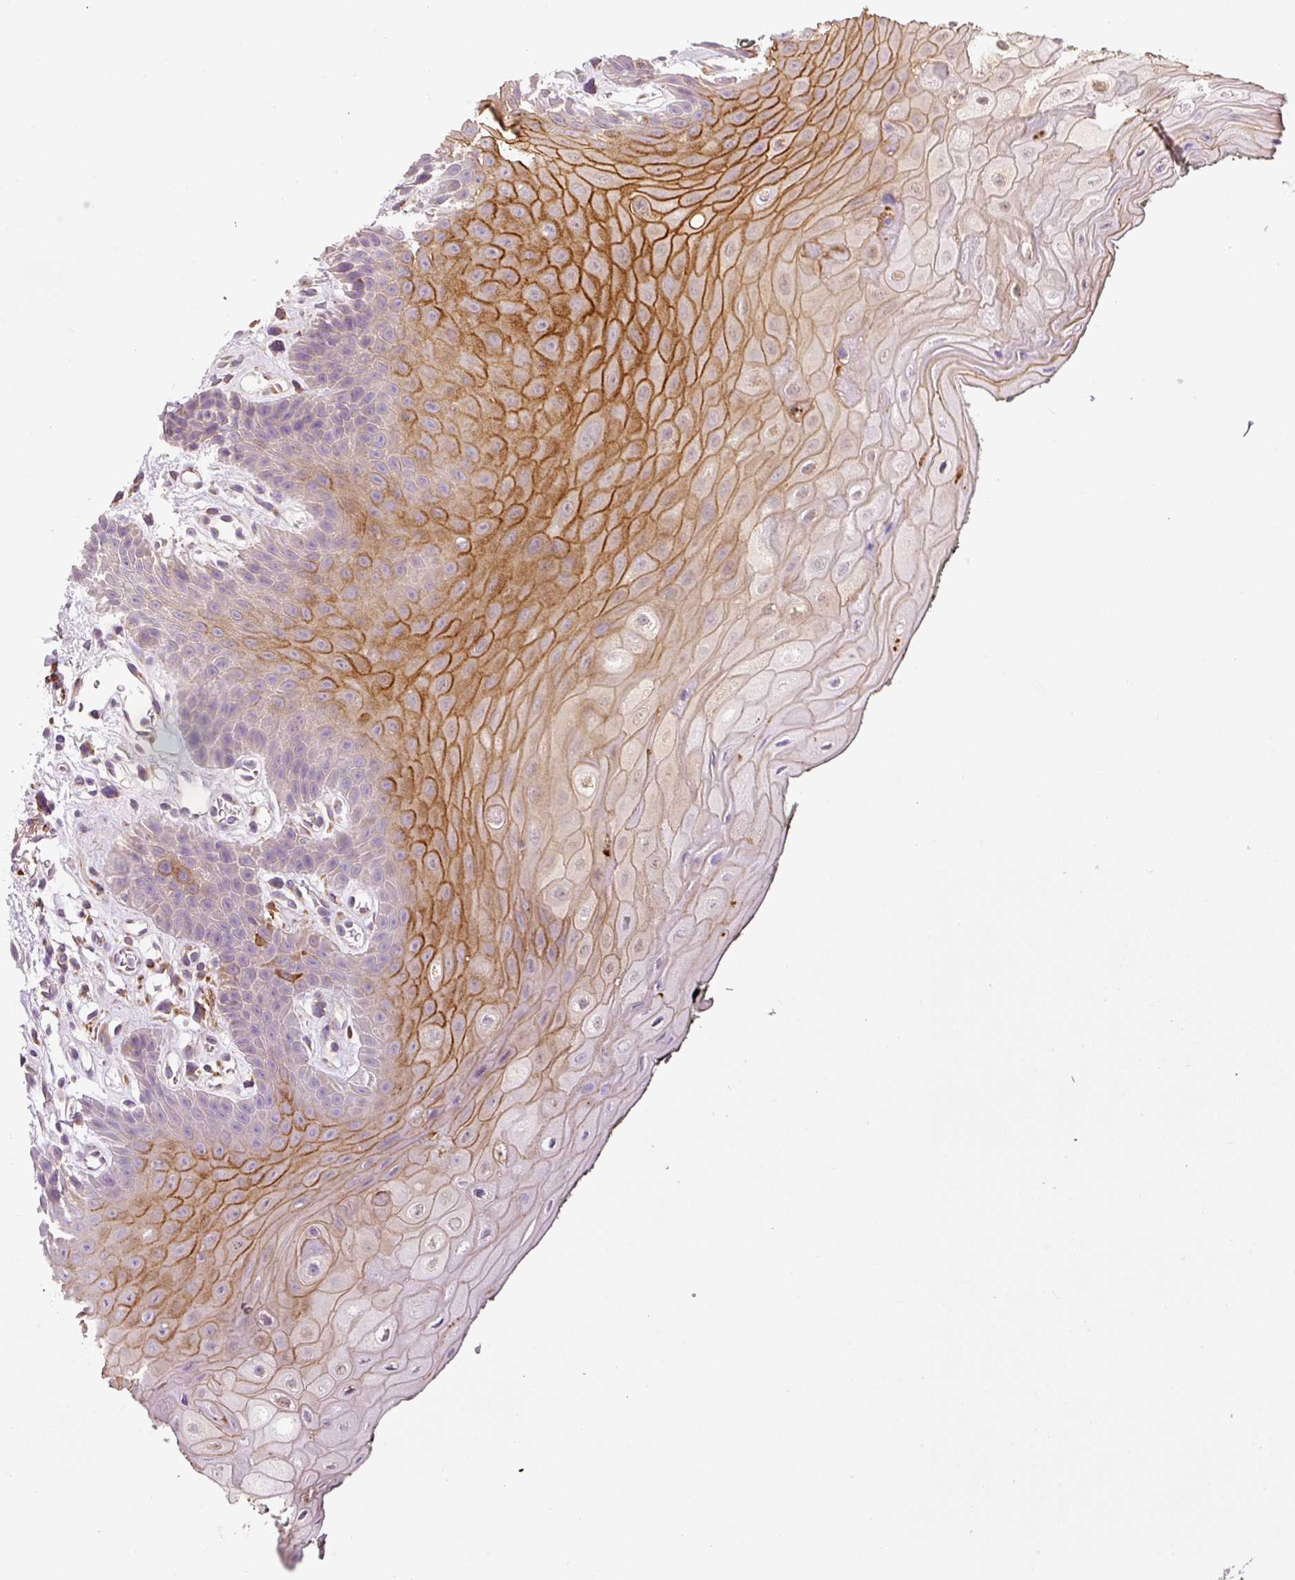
{"staining": {"intensity": "strong", "quantity": "<25%", "location": "cytoplasmic/membranous"}, "tissue": "oral mucosa", "cell_type": "Squamous epithelial cells", "image_type": "normal", "snomed": [{"axis": "morphology", "description": "Normal tissue, NOS"}, {"axis": "topography", "description": "Oral tissue"}, {"axis": "topography", "description": "Tounge, NOS"}], "caption": "Oral mucosa stained for a protein shows strong cytoplasmic/membranous positivity in squamous epithelial cells. (Stains: DAB in brown, nuclei in blue, Microscopy: brightfield microscopy at high magnification).", "gene": "RNF167", "patient": {"sex": "female", "age": 59}}